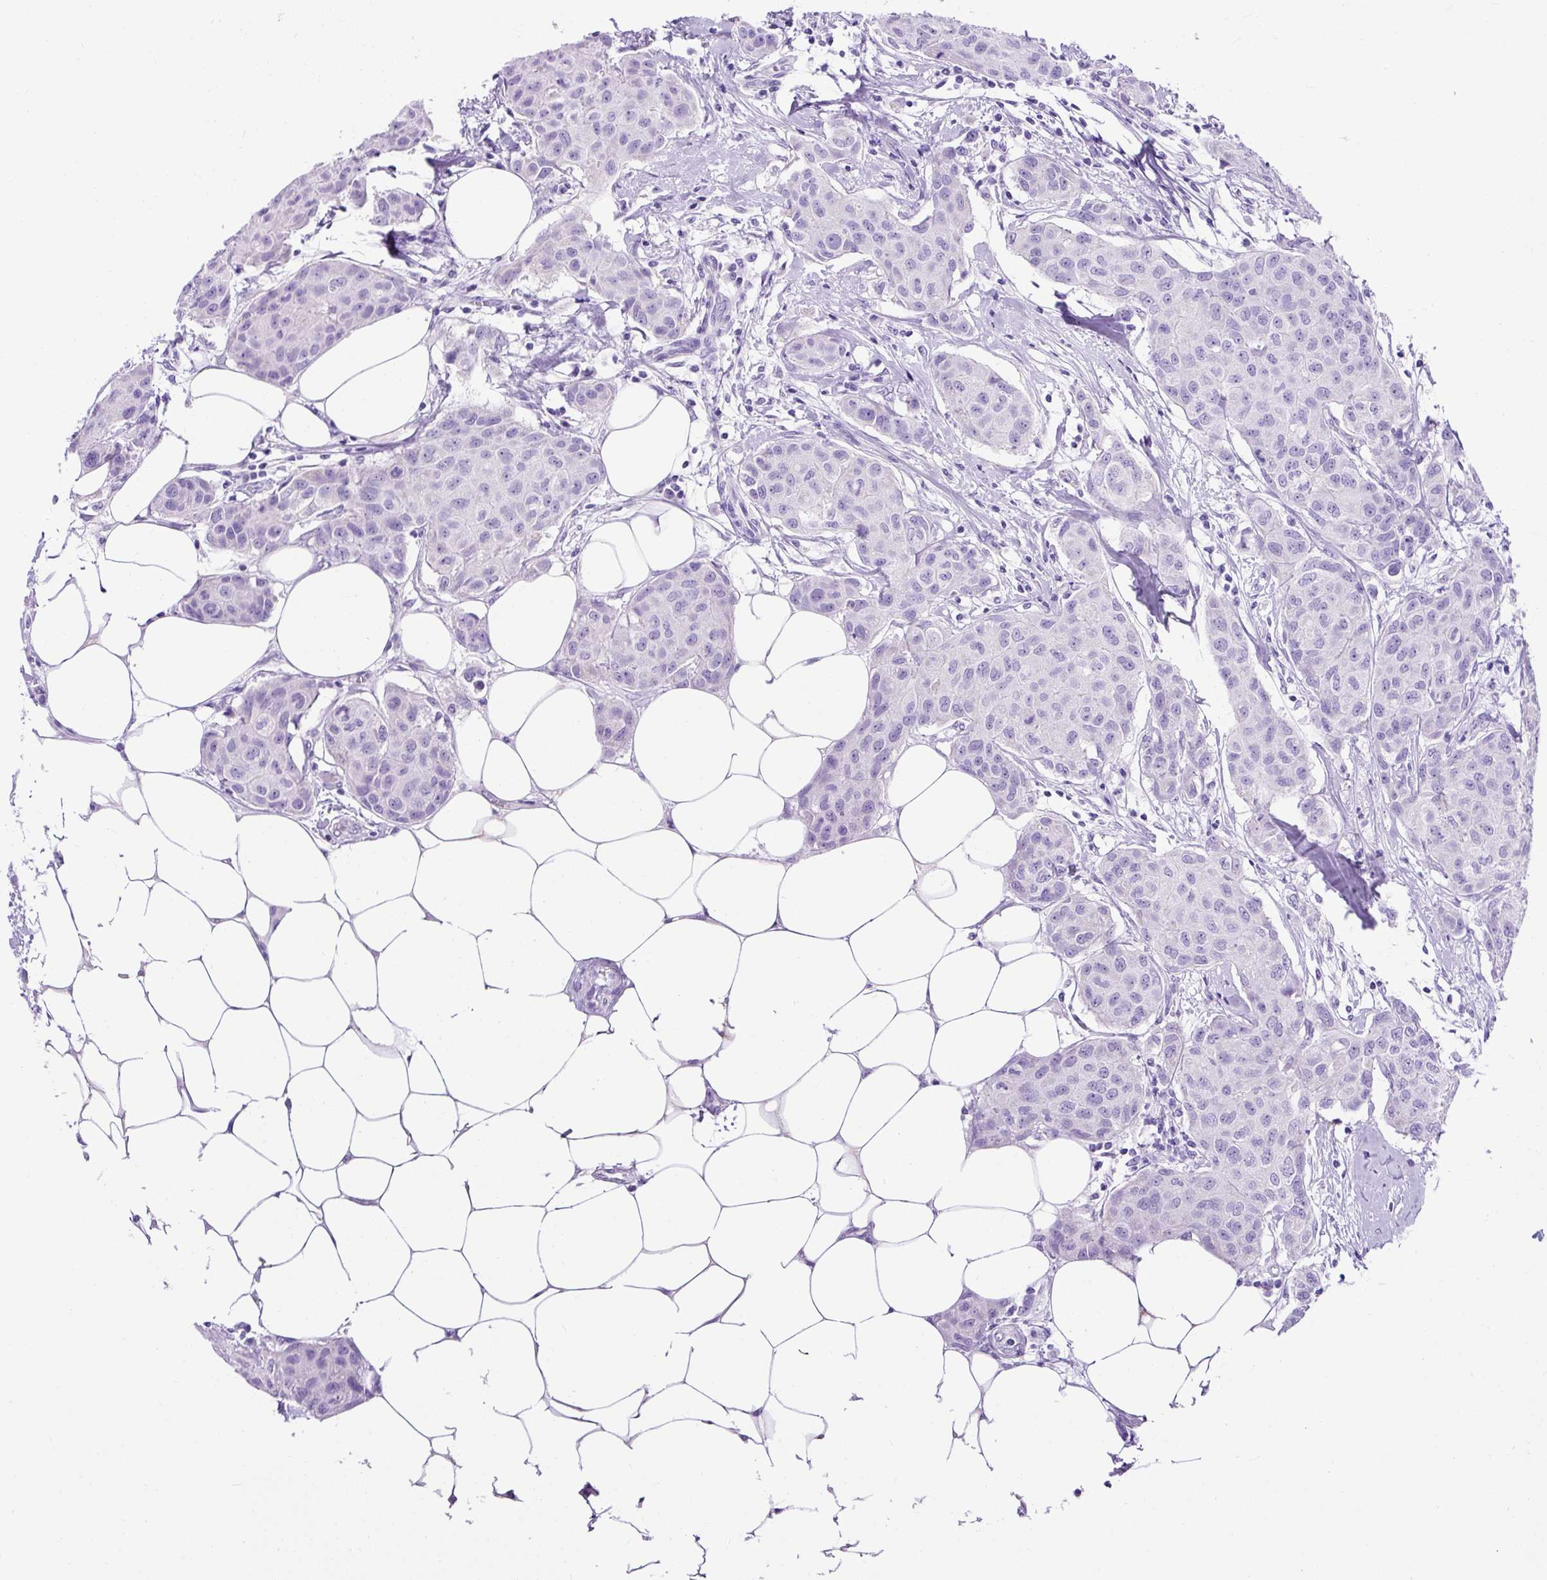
{"staining": {"intensity": "negative", "quantity": "none", "location": "none"}, "tissue": "breast cancer", "cell_type": "Tumor cells", "image_type": "cancer", "snomed": [{"axis": "morphology", "description": "Duct carcinoma"}, {"axis": "topography", "description": "Breast"}, {"axis": "topography", "description": "Lymph node"}], "caption": "Protein analysis of breast intraductal carcinoma demonstrates no significant positivity in tumor cells. (DAB (3,3'-diaminobenzidine) immunohistochemistry visualized using brightfield microscopy, high magnification).", "gene": "KRT12", "patient": {"sex": "female", "age": 80}}